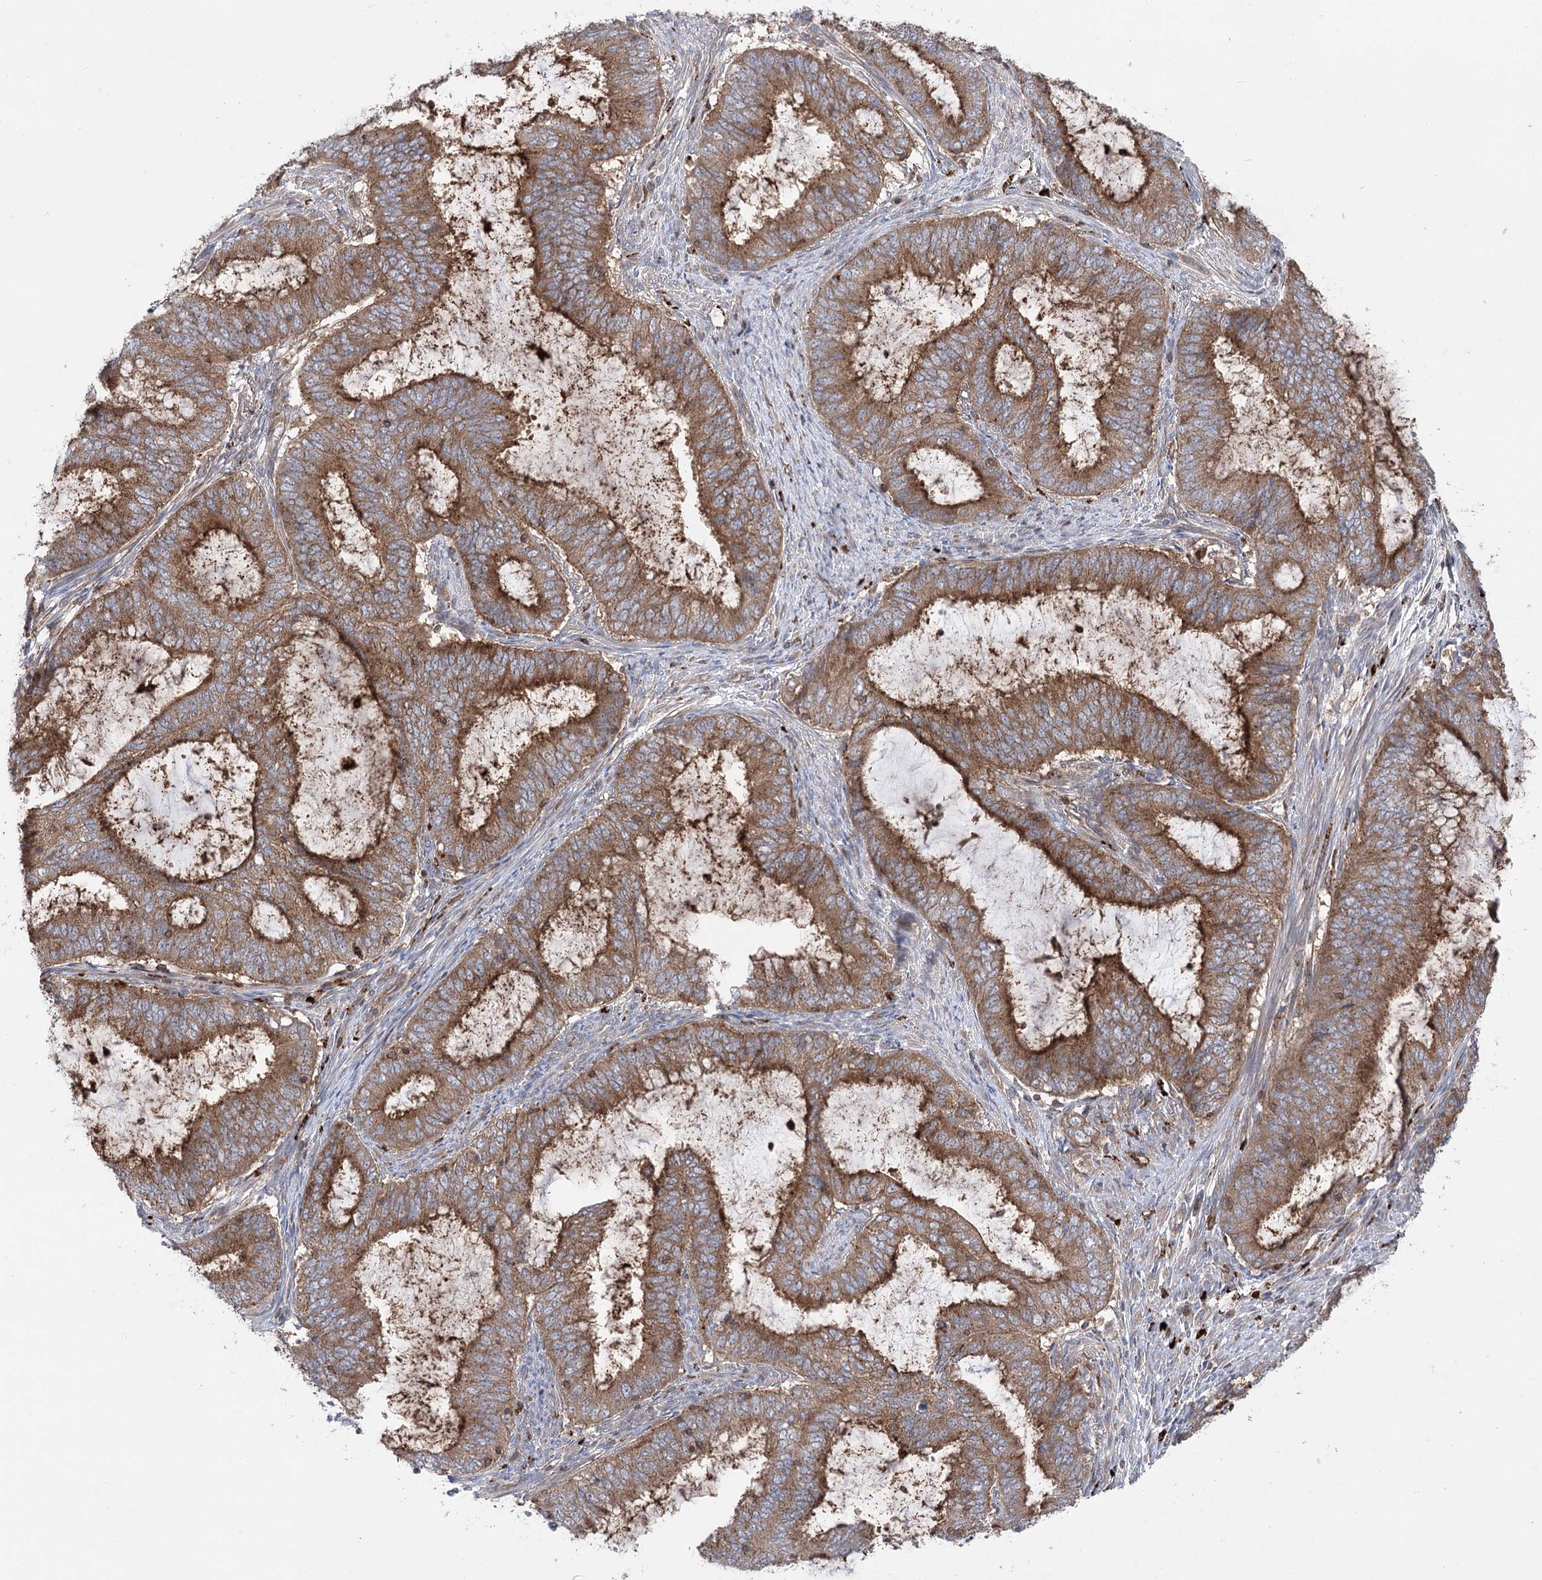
{"staining": {"intensity": "moderate", "quantity": ">75%", "location": "cytoplasmic/membranous"}, "tissue": "endometrial cancer", "cell_type": "Tumor cells", "image_type": "cancer", "snomed": [{"axis": "morphology", "description": "Adenocarcinoma, NOS"}, {"axis": "topography", "description": "Endometrium"}], "caption": "Endometrial cancer stained with a brown dye demonstrates moderate cytoplasmic/membranous positive expression in approximately >75% of tumor cells.", "gene": "VPS37B", "patient": {"sex": "female", "age": 51}}